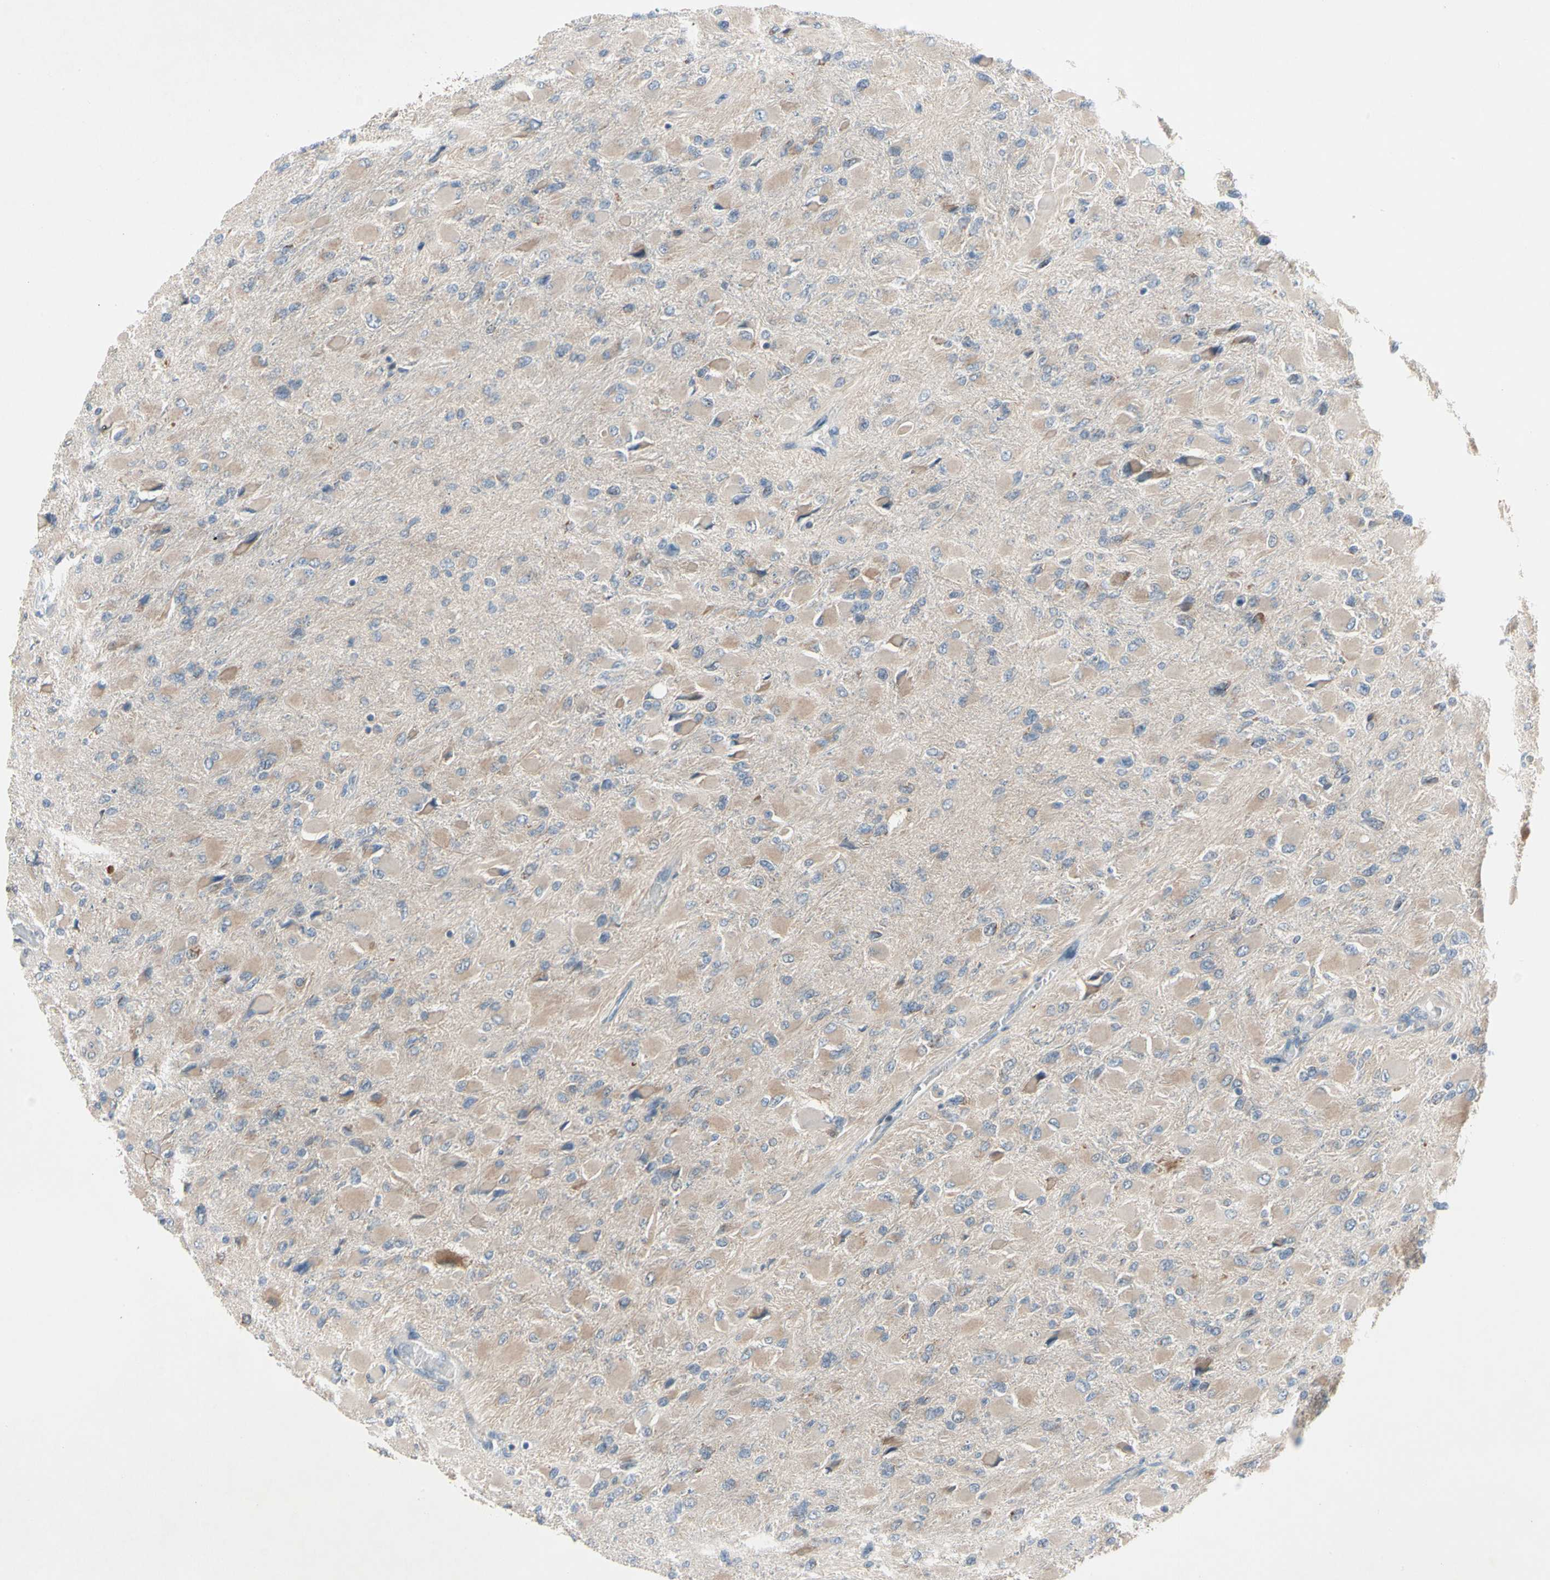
{"staining": {"intensity": "weak", "quantity": ">75%", "location": "cytoplasmic/membranous"}, "tissue": "glioma", "cell_type": "Tumor cells", "image_type": "cancer", "snomed": [{"axis": "morphology", "description": "Glioma, malignant, High grade"}, {"axis": "topography", "description": "Cerebral cortex"}], "caption": "Glioma was stained to show a protein in brown. There is low levels of weak cytoplasmic/membranous positivity in approximately >75% of tumor cells.", "gene": "MARK1", "patient": {"sex": "female", "age": 36}}